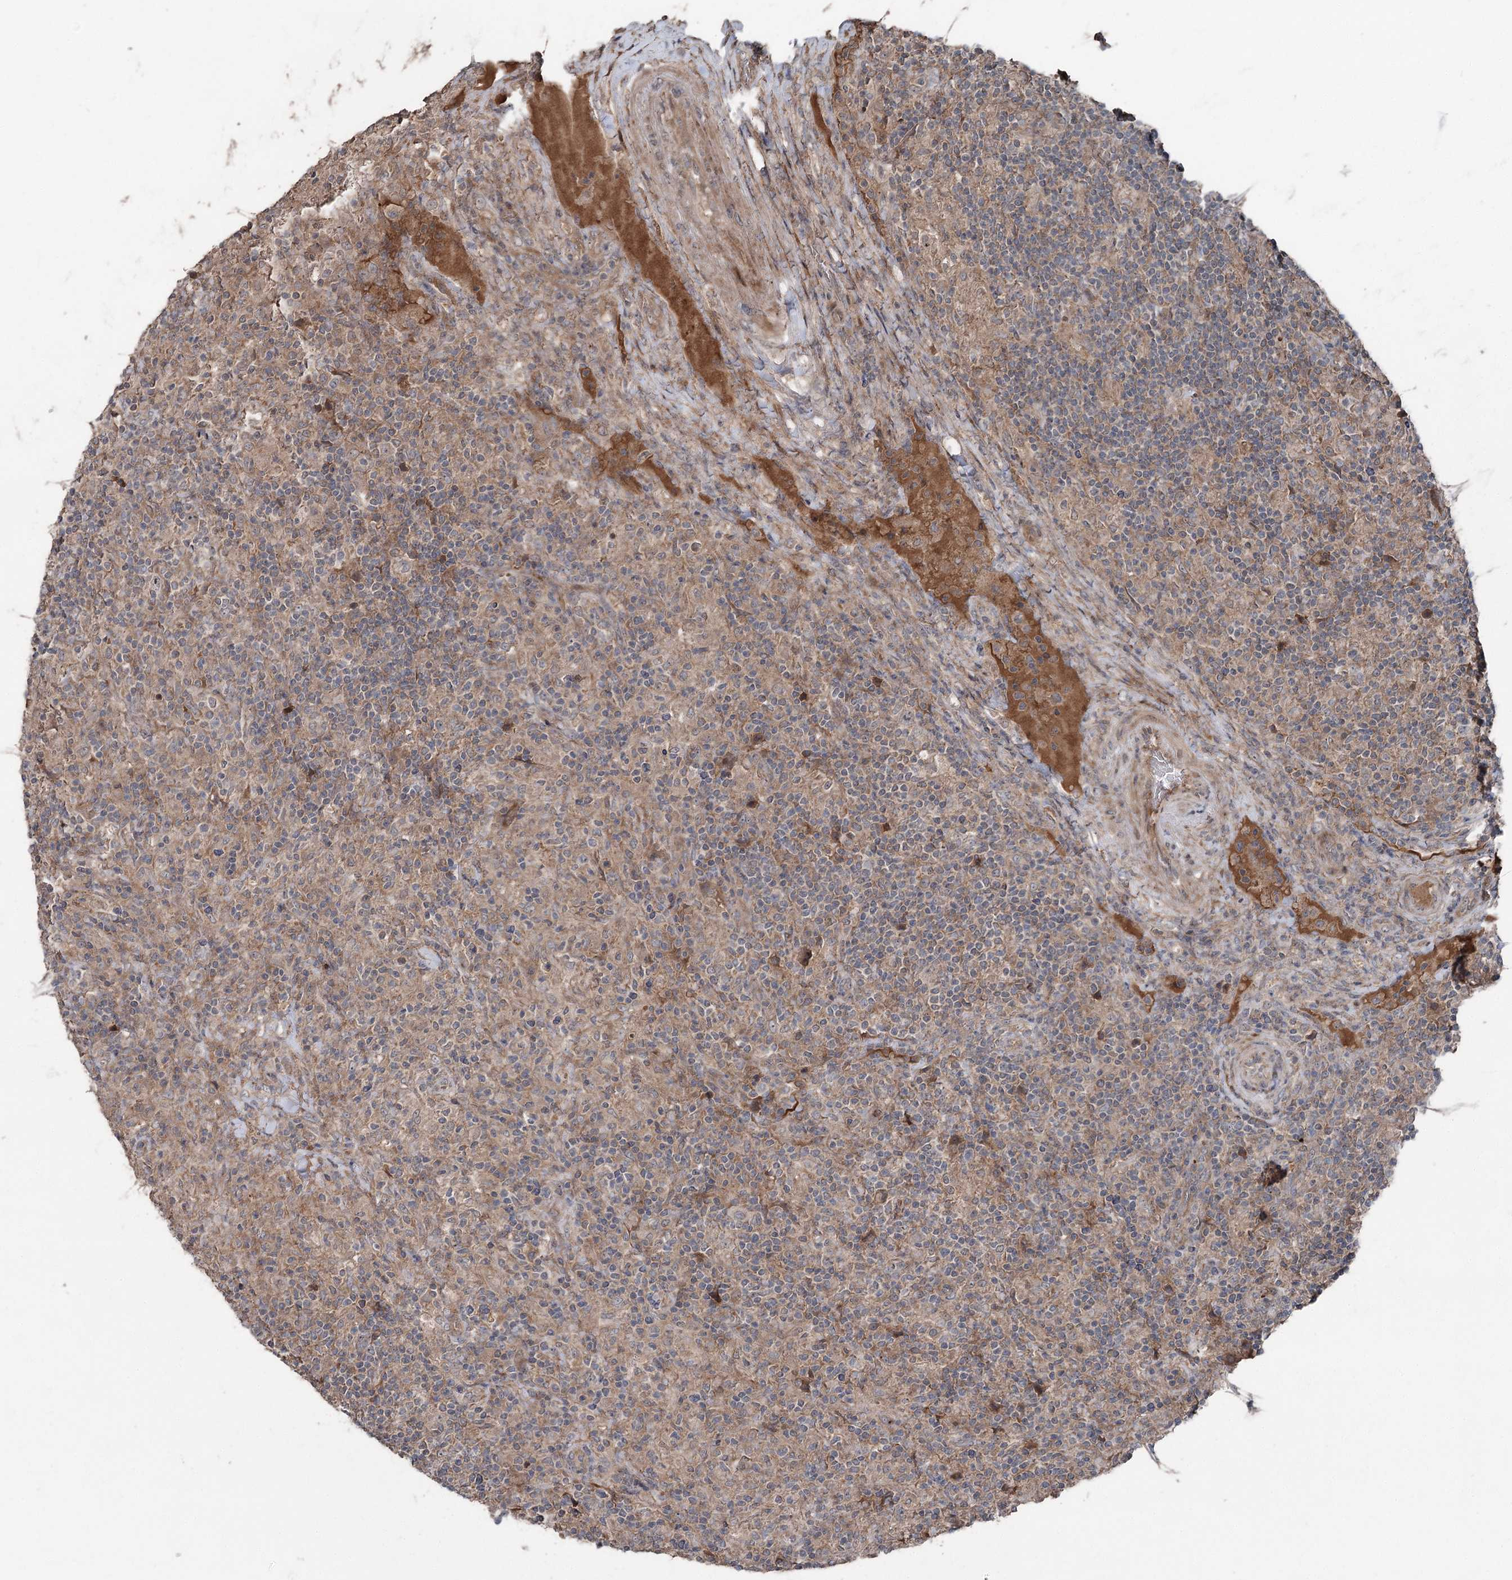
{"staining": {"intensity": "negative", "quantity": "none", "location": "none"}, "tissue": "lymphoma", "cell_type": "Tumor cells", "image_type": "cancer", "snomed": [{"axis": "morphology", "description": "Hodgkin's disease, NOS"}, {"axis": "topography", "description": "Lymph node"}], "caption": "A micrograph of human Hodgkin's disease is negative for staining in tumor cells.", "gene": "MAPK8IP2", "patient": {"sex": "male", "age": 70}}